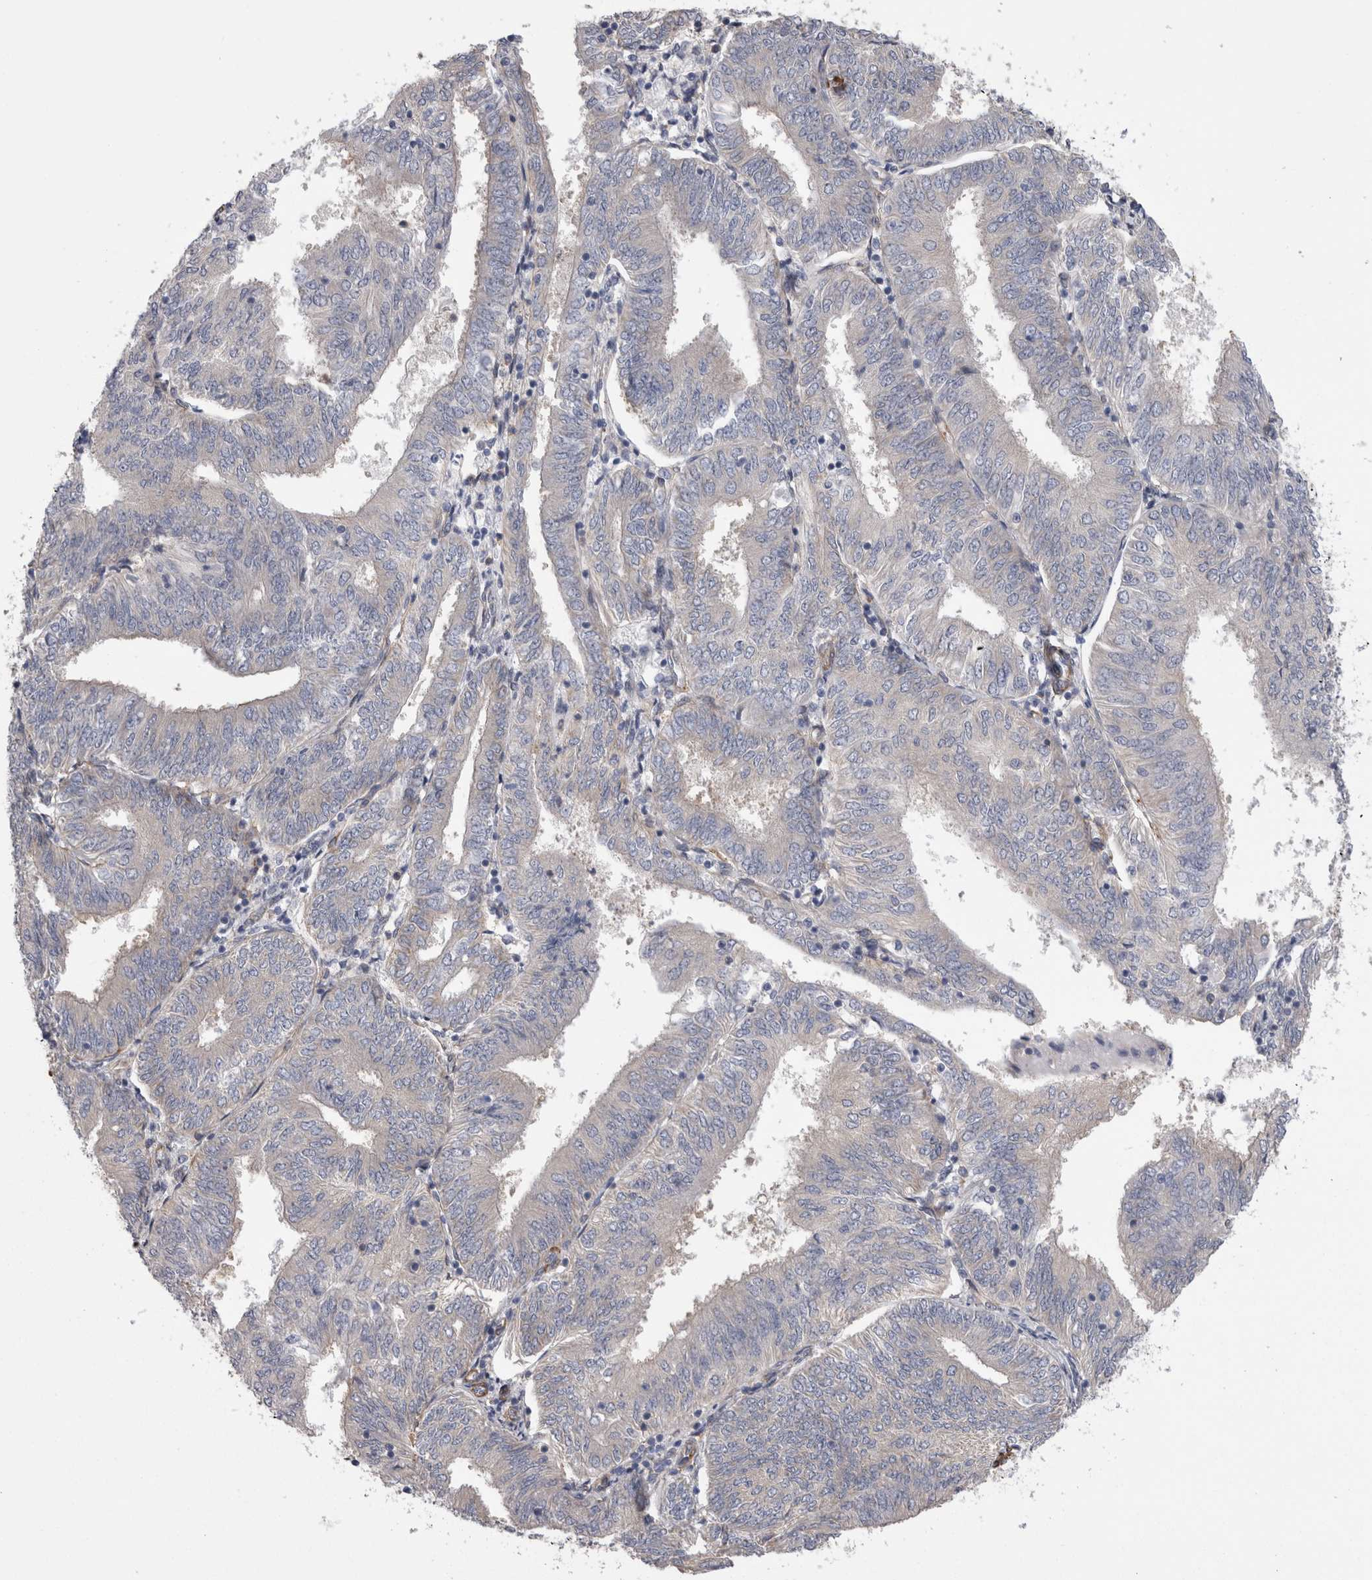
{"staining": {"intensity": "negative", "quantity": "none", "location": "none"}, "tissue": "endometrial cancer", "cell_type": "Tumor cells", "image_type": "cancer", "snomed": [{"axis": "morphology", "description": "Adenocarcinoma, NOS"}, {"axis": "topography", "description": "Endometrium"}], "caption": "Human adenocarcinoma (endometrial) stained for a protein using IHC shows no positivity in tumor cells.", "gene": "EPRS1", "patient": {"sex": "female", "age": 58}}